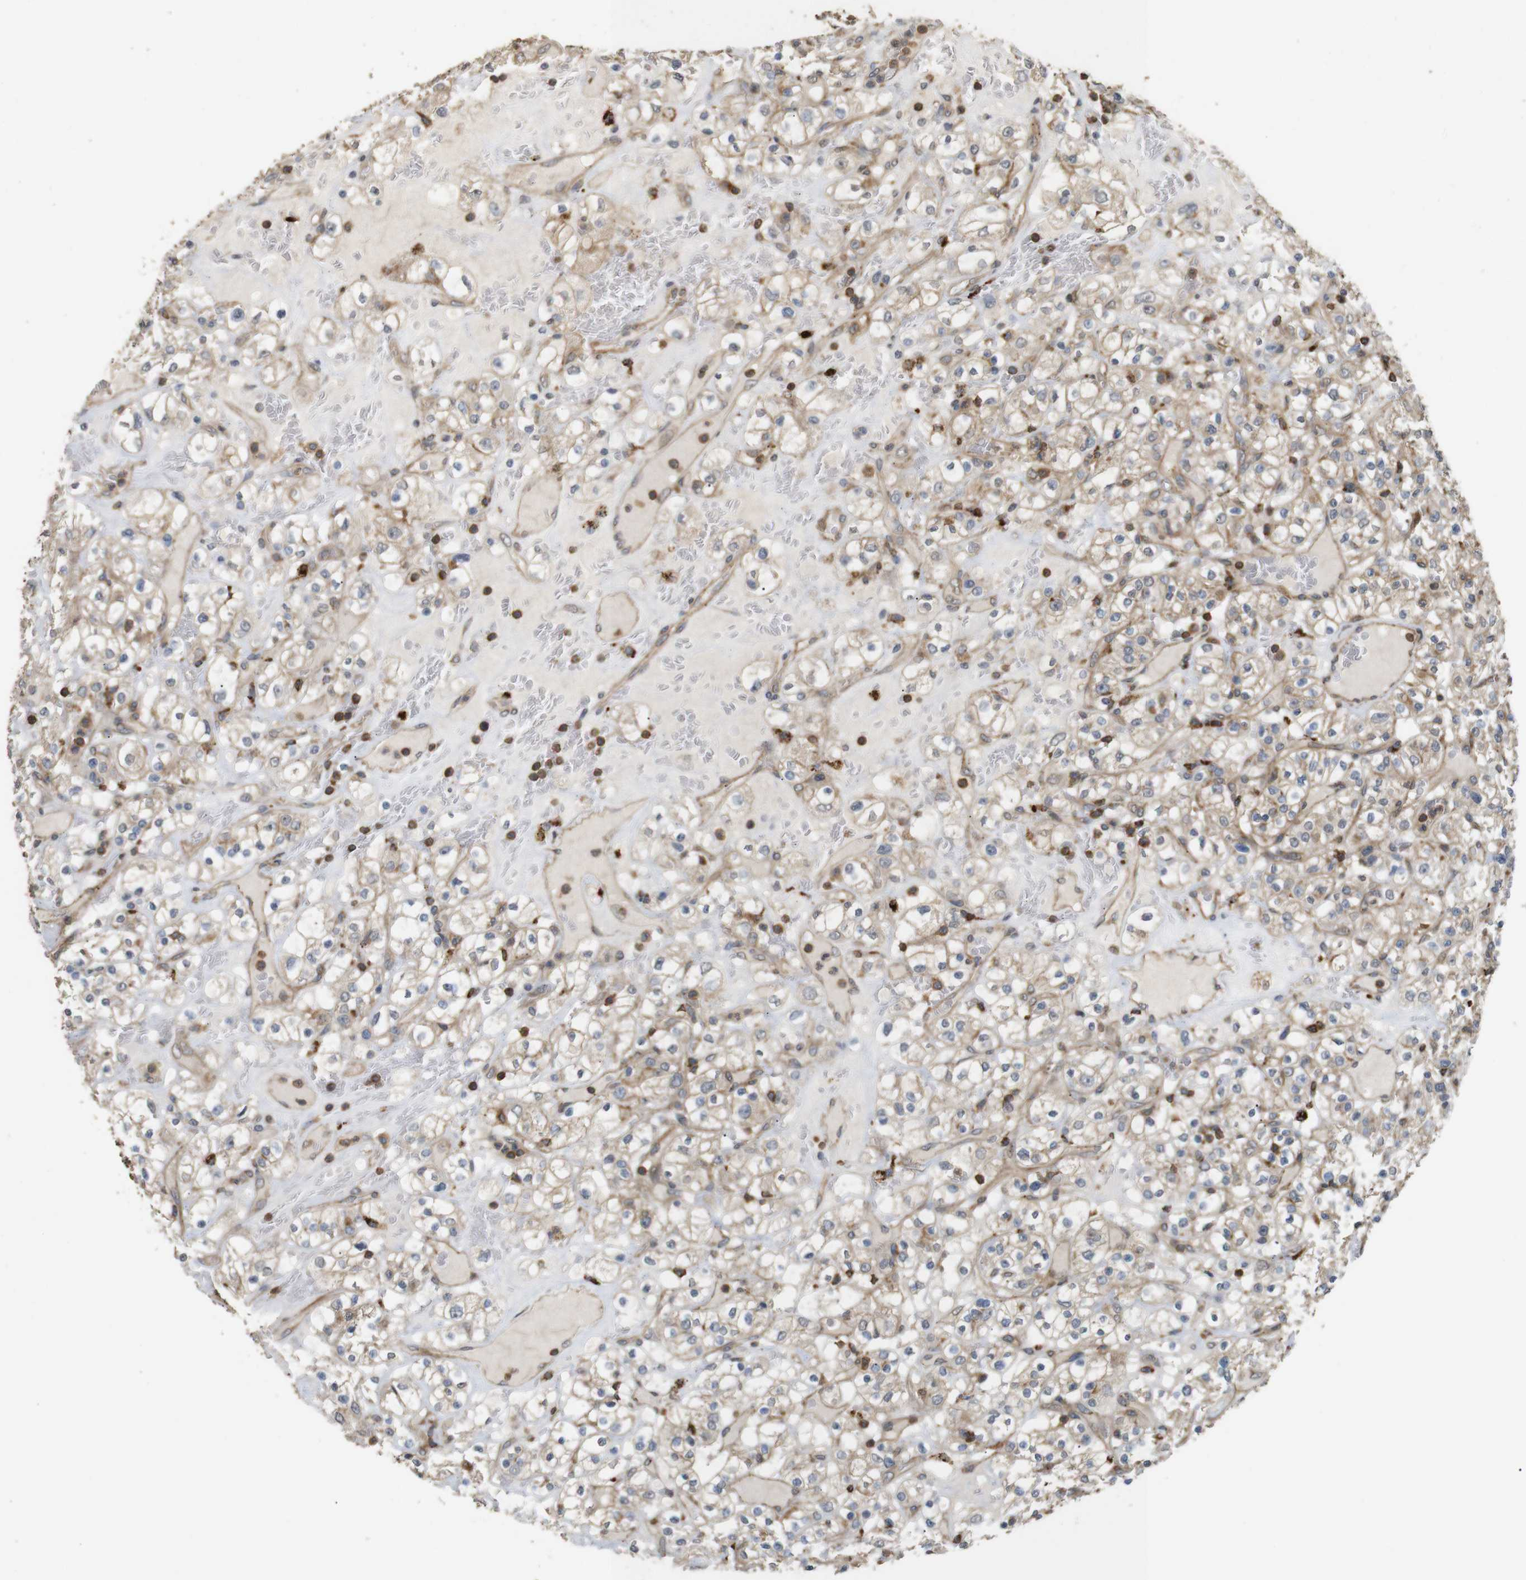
{"staining": {"intensity": "weak", "quantity": ">75%", "location": "cytoplasmic/membranous"}, "tissue": "renal cancer", "cell_type": "Tumor cells", "image_type": "cancer", "snomed": [{"axis": "morphology", "description": "Normal tissue, NOS"}, {"axis": "morphology", "description": "Adenocarcinoma, NOS"}, {"axis": "topography", "description": "Kidney"}], "caption": "Renal cancer (adenocarcinoma) stained with a protein marker displays weak staining in tumor cells.", "gene": "KSR1", "patient": {"sex": "female", "age": 72}}